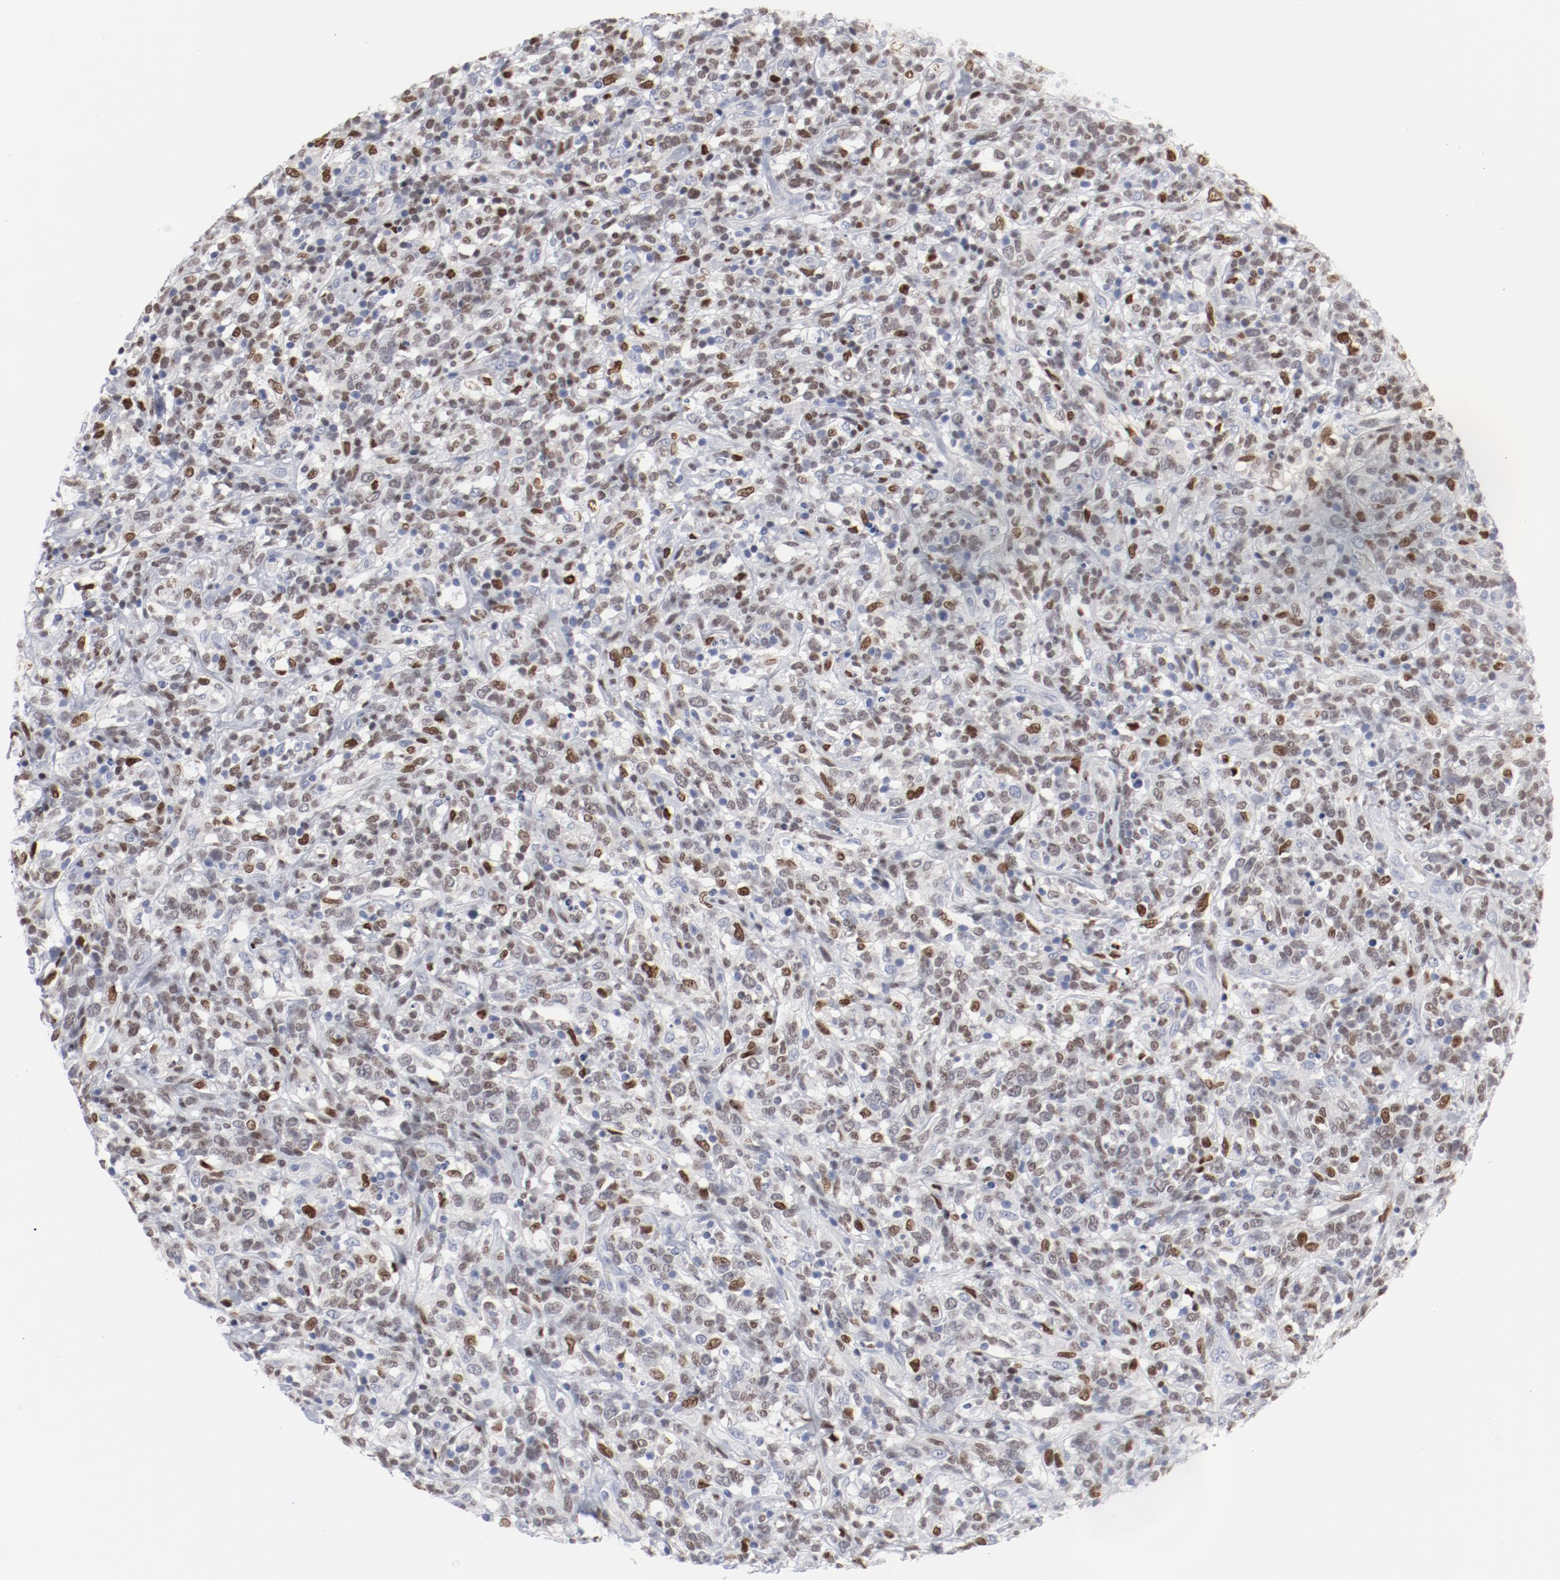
{"staining": {"intensity": "weak", "quantity": ">75%", "location": "nuclear"}, "tissue": "lymphoma", "cell_type": "Tumor cells", "image_type": "cancer", "snomed": [{"axis": "morphology", "description": "Malignant lymphoma, non-Hodgkin's type, High grade"}, {"axis": "topography", "description": "Lymph node"}], "caption": "This micrograph demonstrates immunohistochemistry staining of lymphoma, with low weak nuclear positivity in approximately >75% of tumor cells.", "gene": "SPI1", "patient": {"sex": "female", "age": 73}}